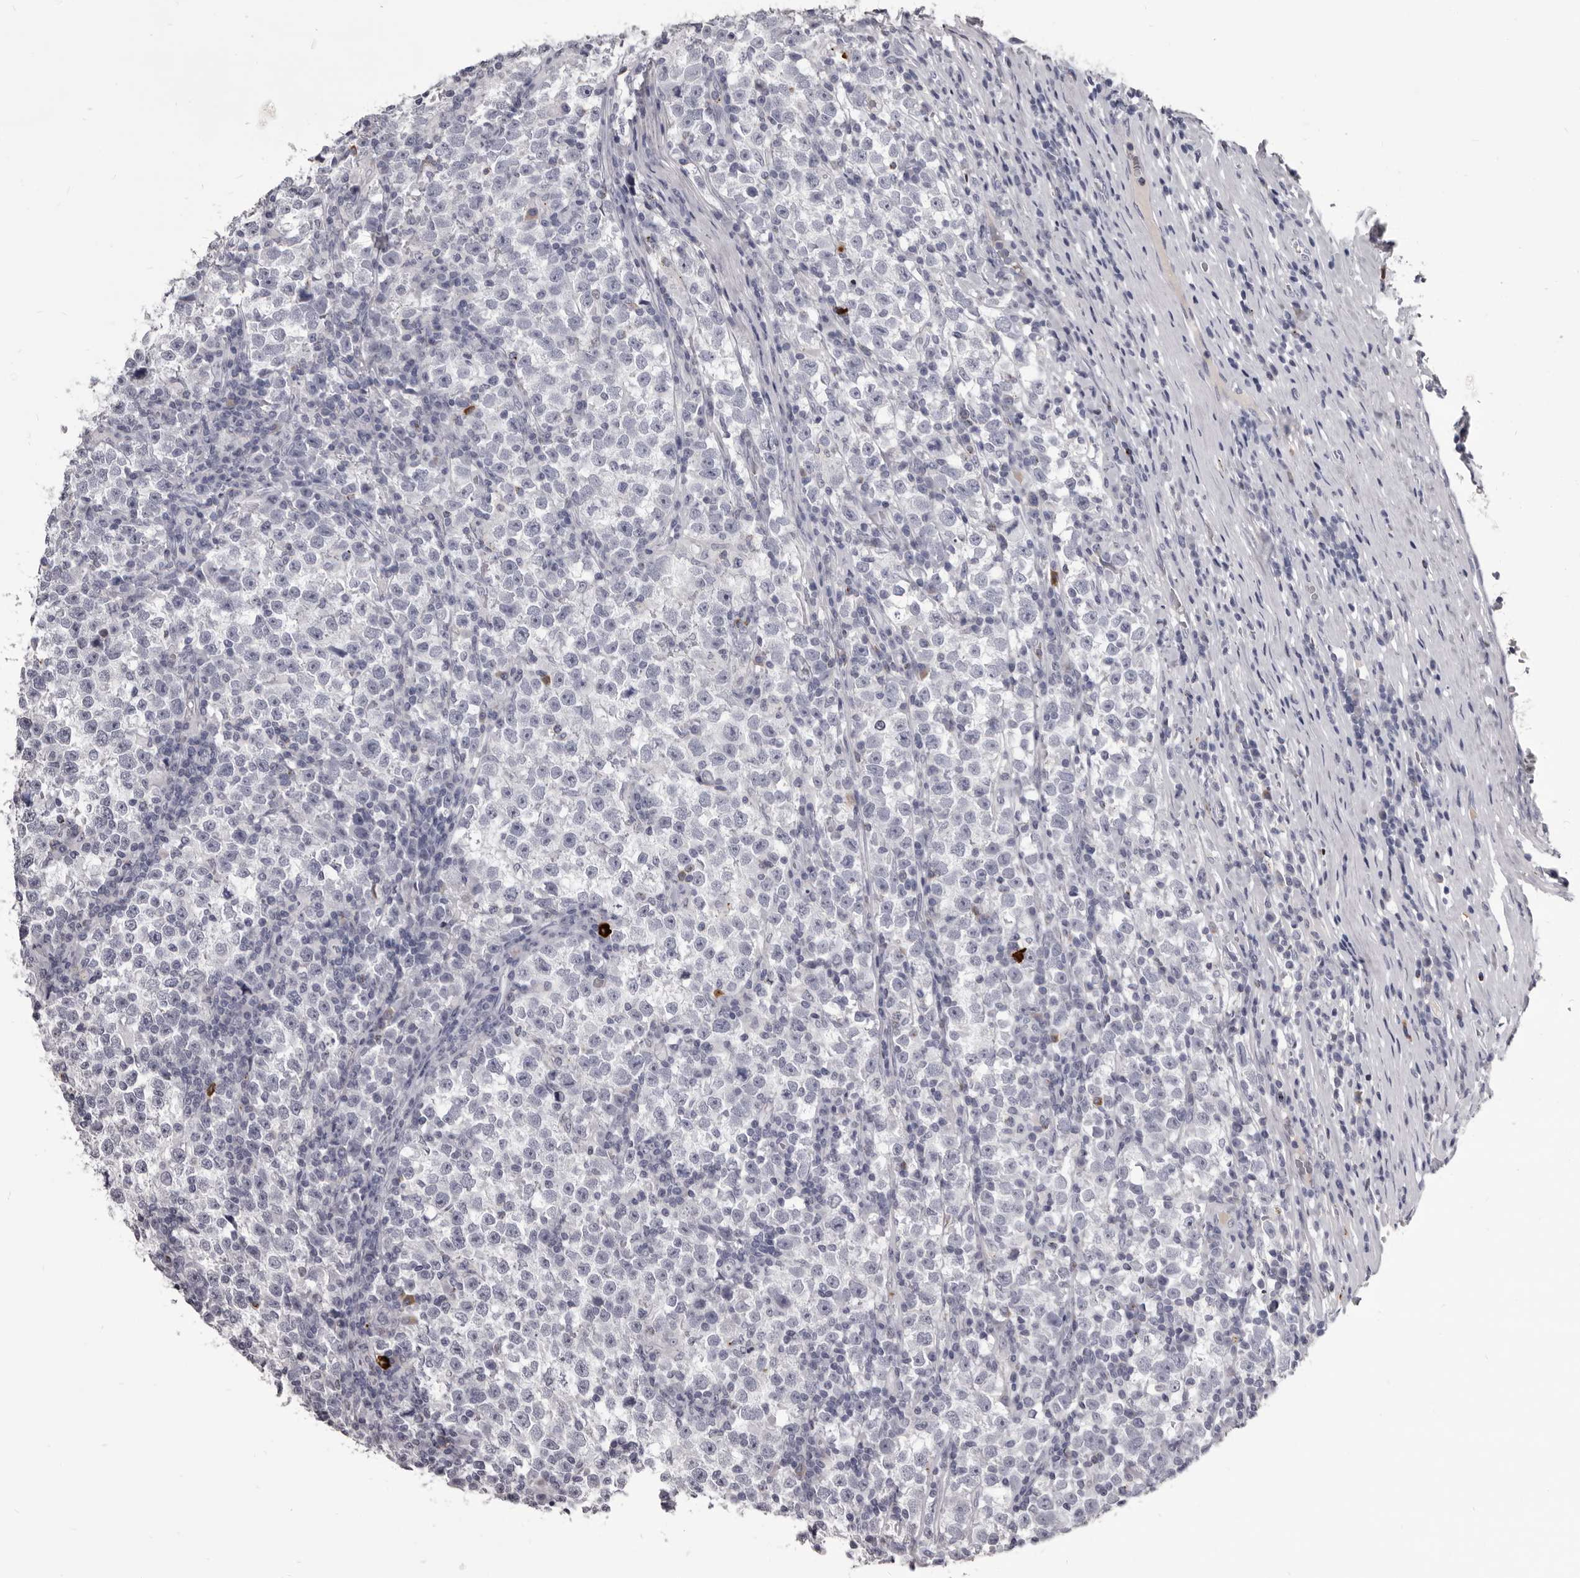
{"staining": {"intensity": "negative", "quantity": "none", "location": "none"}, "tissue": "testis cancer", "cell_type": "Tumor cells", "image_type": "cancer", "snomed": [{"axis": "morphology", "description": "Normal tissue, NOS"}, {"axis": "morphology", "description": "Seminoma, NOS"}, {"axis": "topography", "description": "Testis"}], "caption": "This micrograph is of testis seminoma stained with immunohistochemistry (IHC) to label a protein in brown with the nuclei are counter-stained blue. There is no expression in tumor cells. (DAB (3,3'-diaminobenzidine) IHC, high magnification).", "gene": "GZMH", "patient": {"sex": "male", "age": 43}}